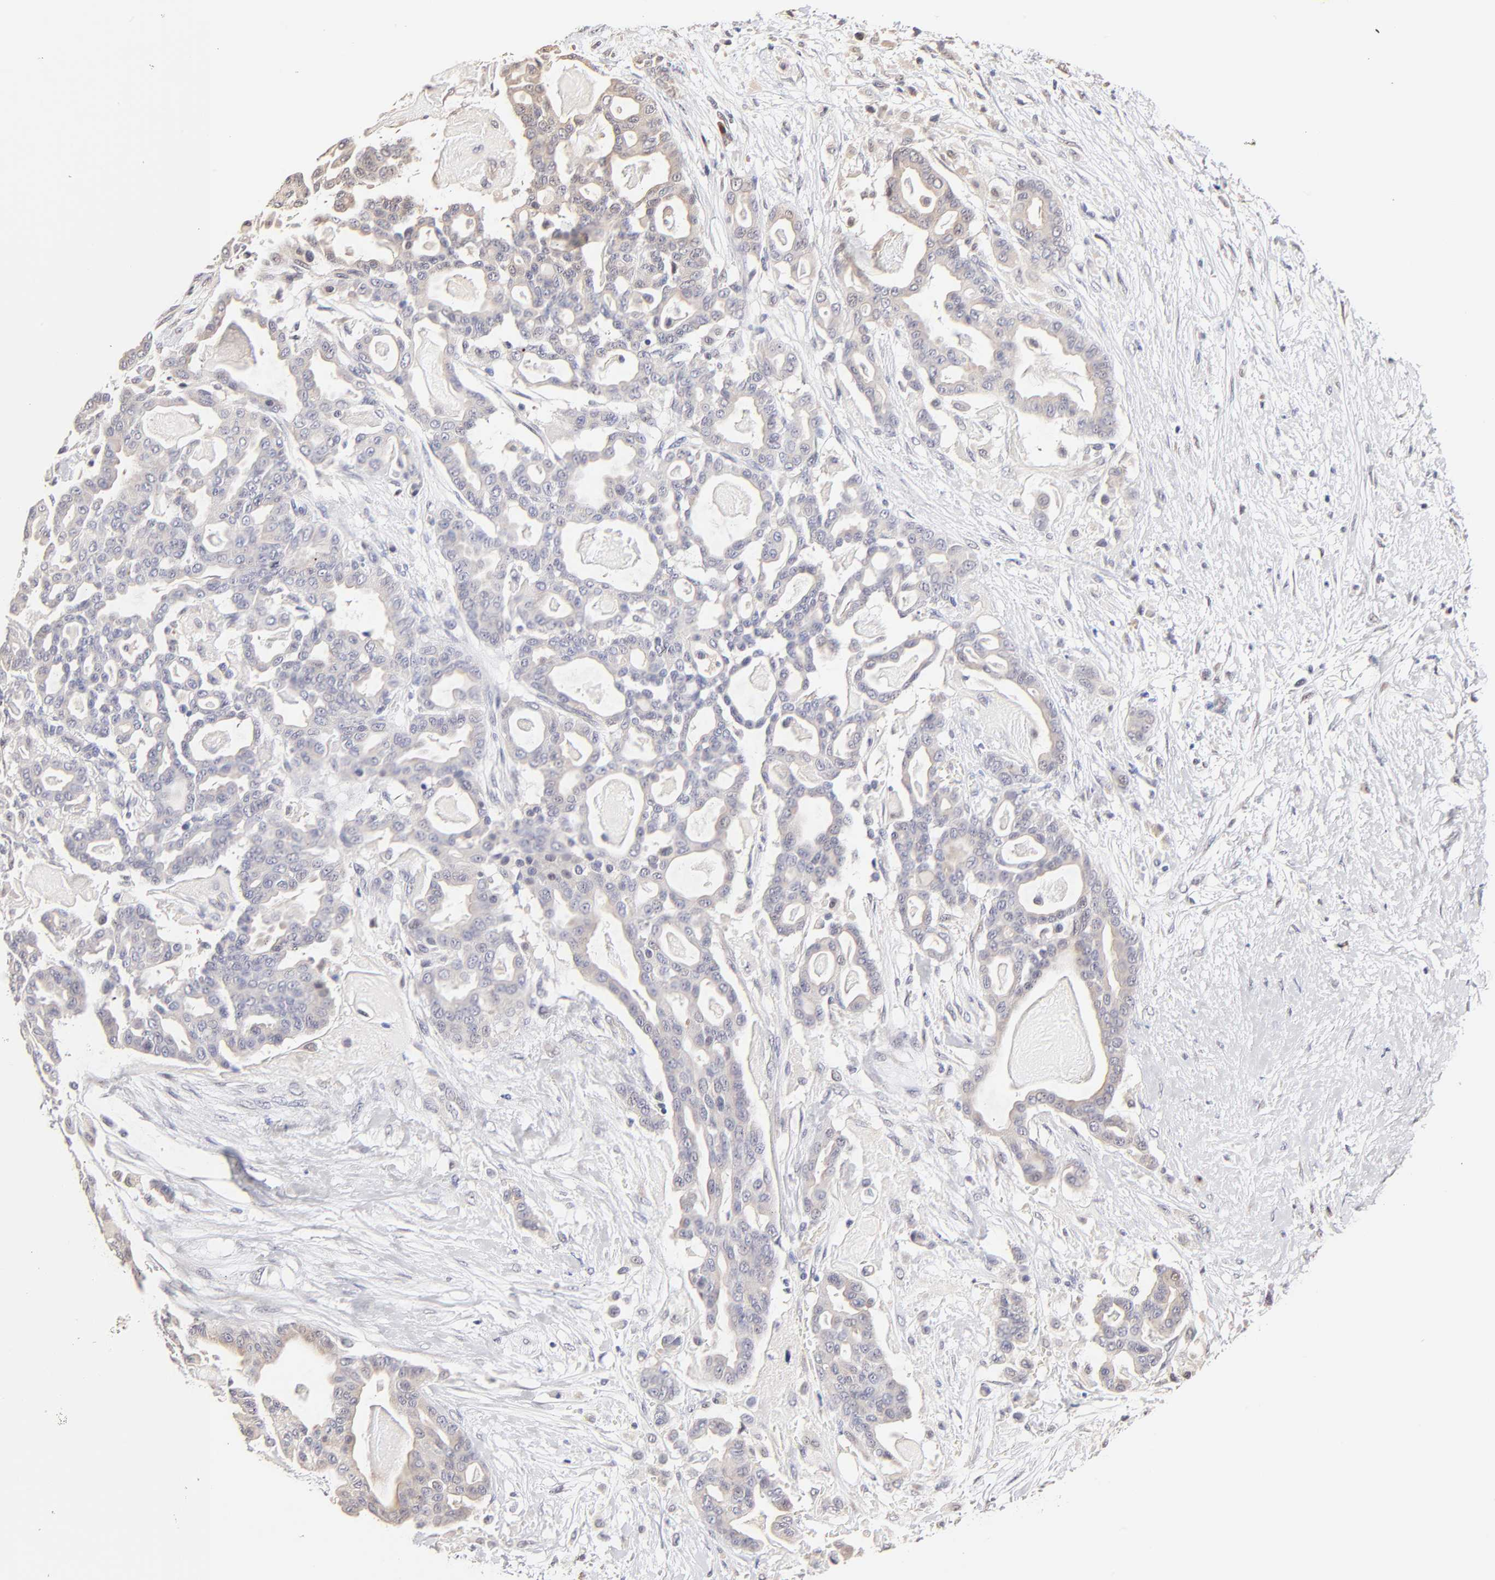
{"staining": {"intensity": "weak", "quantity": ">75%", "location": "cytoplasmic/membranous"}, "tissue": "pancreatic cancer", "cell_type": "Tumor cells", "image_type": "cancer", "snomed": [{"axis": "morphology", "description": "Adenocarcinoma, NOS"}, {"axis": "topography", "description": "Pancreas"}], "caption": "Protein staining shows weak cytoplasmic/membranous expression in approximately >75% of tumor cells in pancreatic adenocarcinoma. (brown staining indicates protein expression, while blue staining denotes nuclei).", "gene": "ZNF10", "patient": {"sex": "male", "age": 63}}